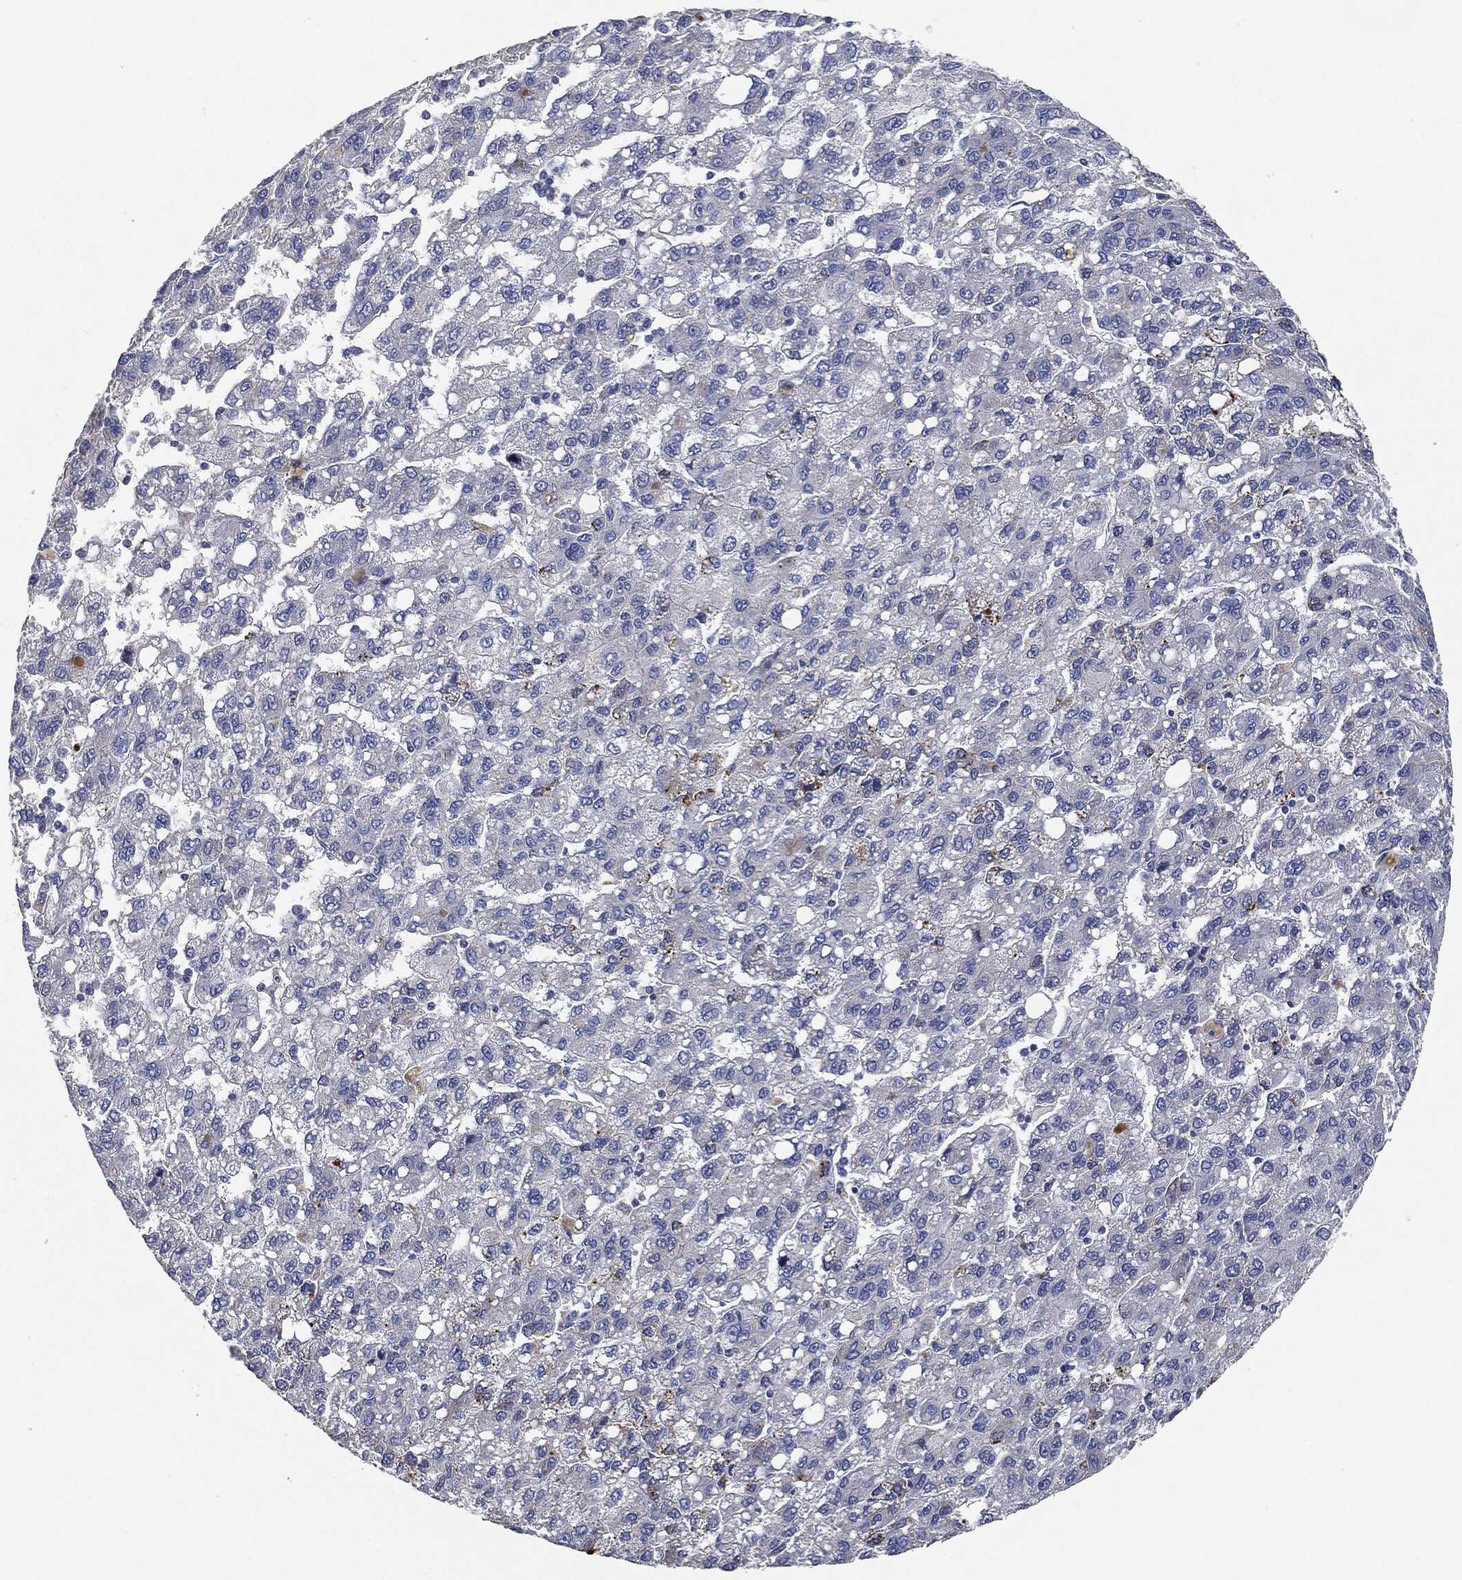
{"staining": {"intensity": "negative", "quantity": "none", "location": "none"}, "tissue": "liver cancer", "cell_type": "Tumor cells", "image_type": "cancer", "snomed": [{"axis": "morphology", "description": "Carcinoma, Hepatocellular, NOS"}, {"axis": "topography", "description": "Liver"}], "caption": "Immunohistochemistry histopathology image of neoplastic tissue: liver cancer stained with DAB (3,3'-diaminobenzidine) displays no significant protein positivity in tumor cells.", "gene": "NTRK1", "patient": {"sex": "female", "age": 82}}